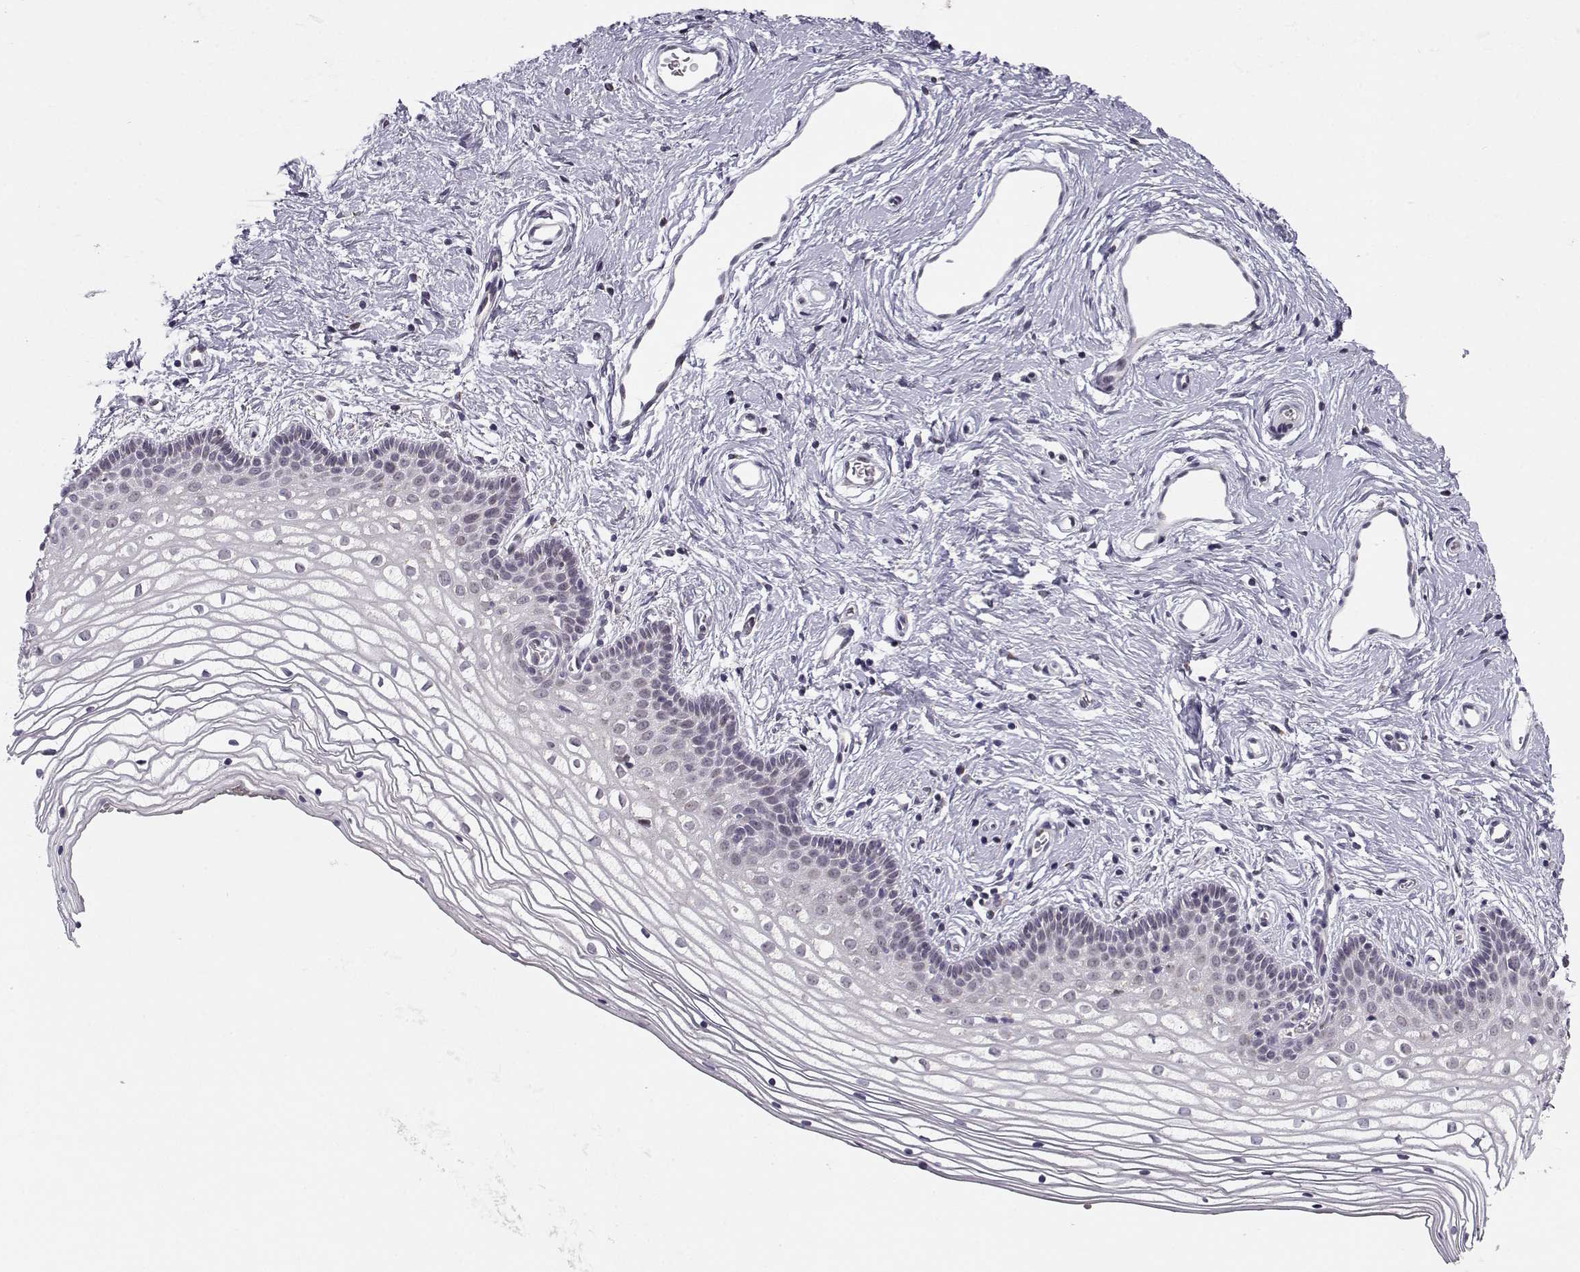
{"staining": {"intensity": "negative", "quantity": "none", "location": "none"}, "tissue": "vagina", "cell_type": "Squamous epithelial cells", "image_type": "normal", "snomed": [{"axis": "morphology", "description": "Normal tissue, NOS"}, {"axis": "topography", "description": "Vagina"}], "caption": "A micrograph of vagina stained for a protein exhibits no brown staining in squamous epithelial cells. (DAB (3,3'-diaminobenzidine) IHC with hematoxylin counter stain).", "gene": "SLC4A5", "patient": {"sex": "female", "age": 36}}